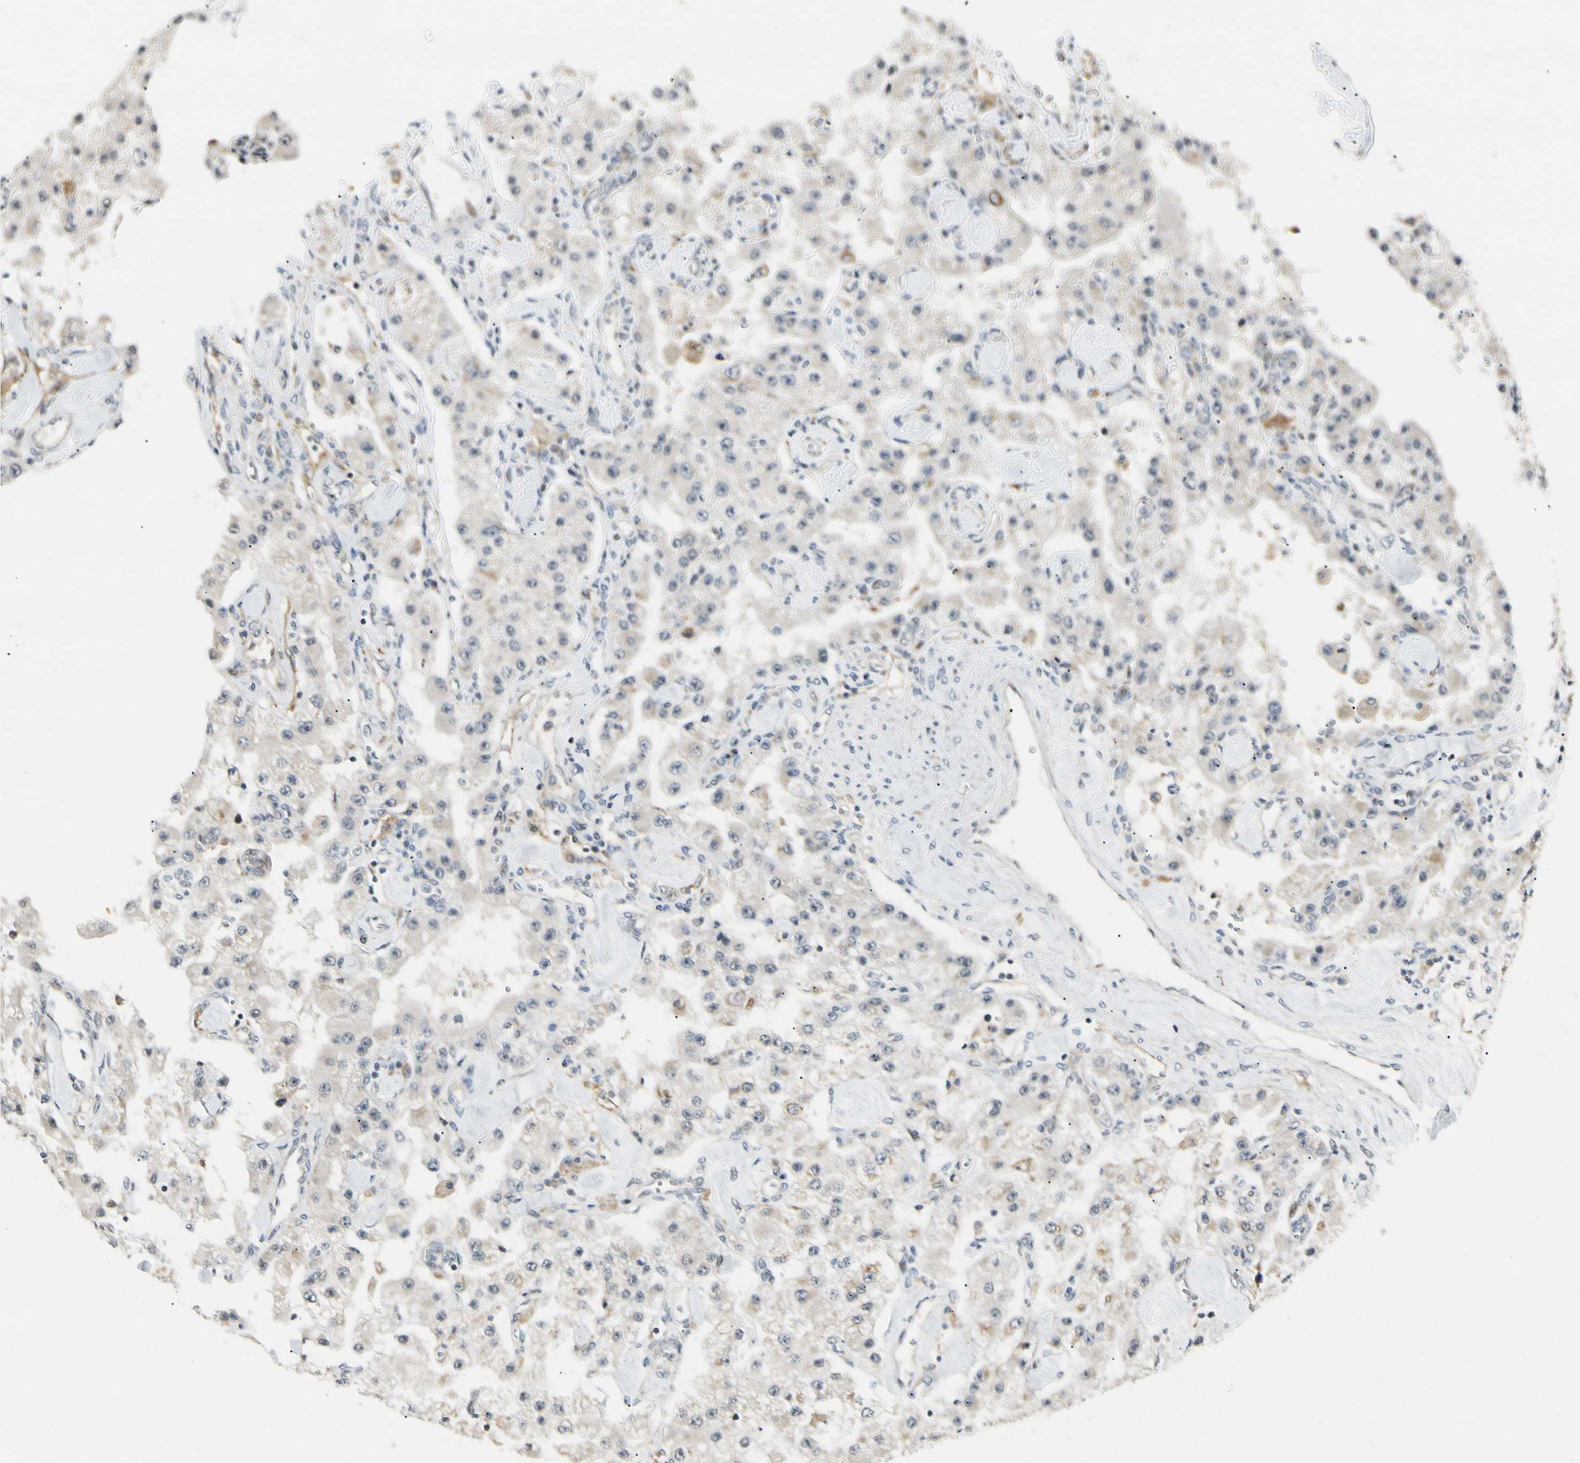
{"staining": {"intensity": "negative", "quantity": "none", "location": "none"}, "tissue": "carcinoid", "cell_type": "Tumor cells", "image_type": "cancer", "snomed": [{"axis": "morphology", "description": "Carcinoid, malignant, NOS"}, {"axis": "topography", "description": "Pancreas"}], "caption": "DAB (3,3'-diaminobenzidine) immunohistochemical staining of human carcinoid displays no significant expression in tumor cells. Nuclei are stained in blue.", "gene": "FNDC3B", "patient": {"sex": "male", "age": 41}}